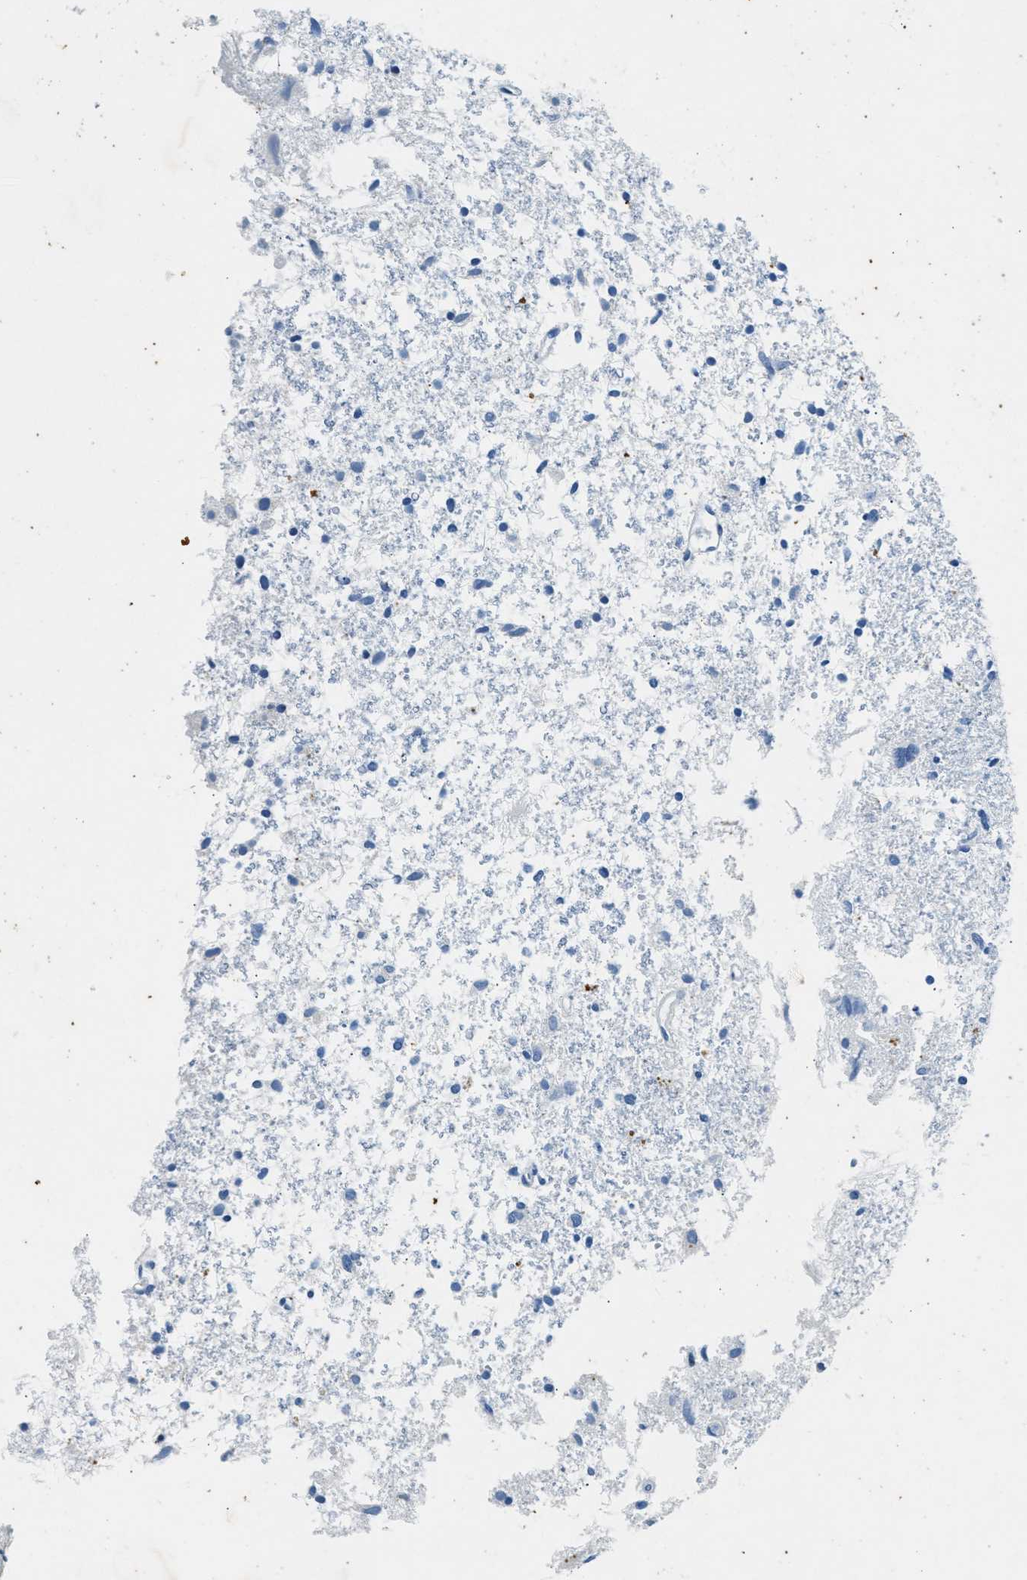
{"staining": {"intensity": "negative", "quantity": "none", "location": "none"}, "tissue": "glioma", "cell_type": "Tumor cells", "image_type": "cancer", "snomed": [{"axis": "morphology", "description": "Glioma, malignant, High grade"}, {"axis": "topography", "description": "Brain"}], "caption": "Malignant high-grade glioma was stained to show a protein in brown. There is no significant positivity in tumor cells.", "gene": "CFAP20", "patient": {"sex": "female", "age": 59}}